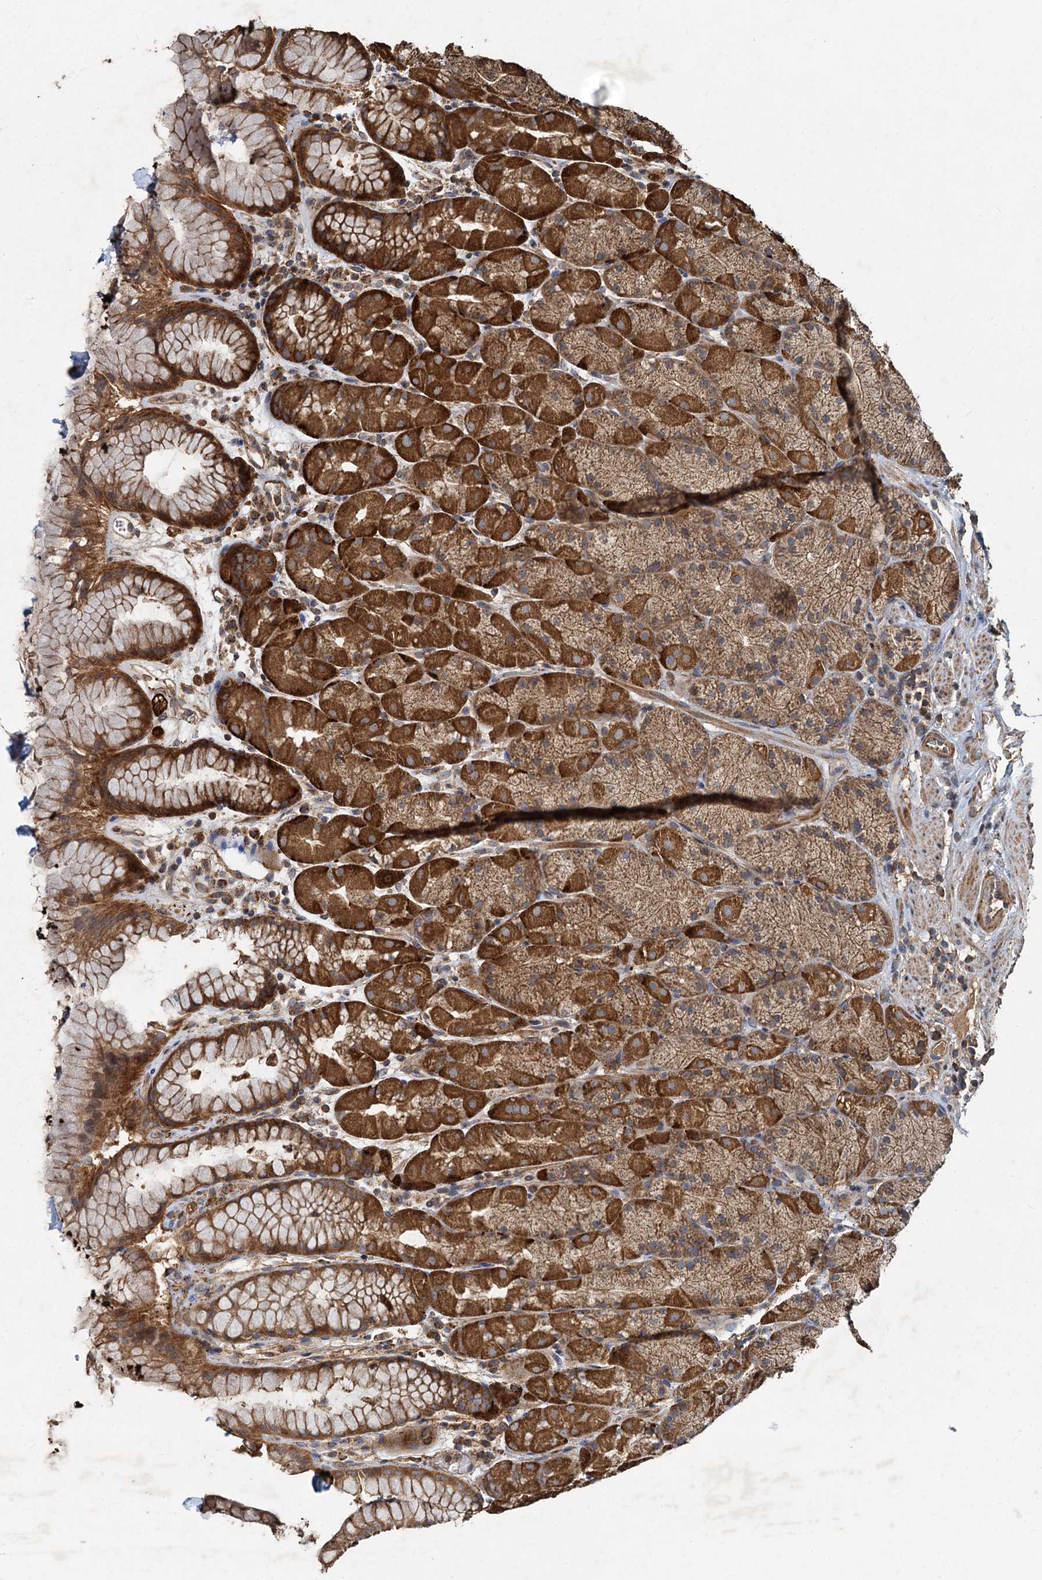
{"staining": {"intensity": "strong", "quantity": ">75%", "location": "cytoplasmic/membranous"}, "tissue": "stomach", "cell_type": "Glandular cells", "image_type": "normal", "snomed": [{"axis": "morphology", "description": "Normal tissue, NOS"}, {"axis": "topography", "description": "Stomach, upper"}, {"axis": "topography", "description": "Stomach, lower"}], "caption": "Protein staining of benign stomach shows strong cytoplasmic/membranous staining in approximately >75% of glandular cells. (DAB (3,3'-diaminobenzidine) = brown stain, brightfield microscopy at high magnification).", "gene": "SDS", "patient": {"sex": "male", "age": 67}}